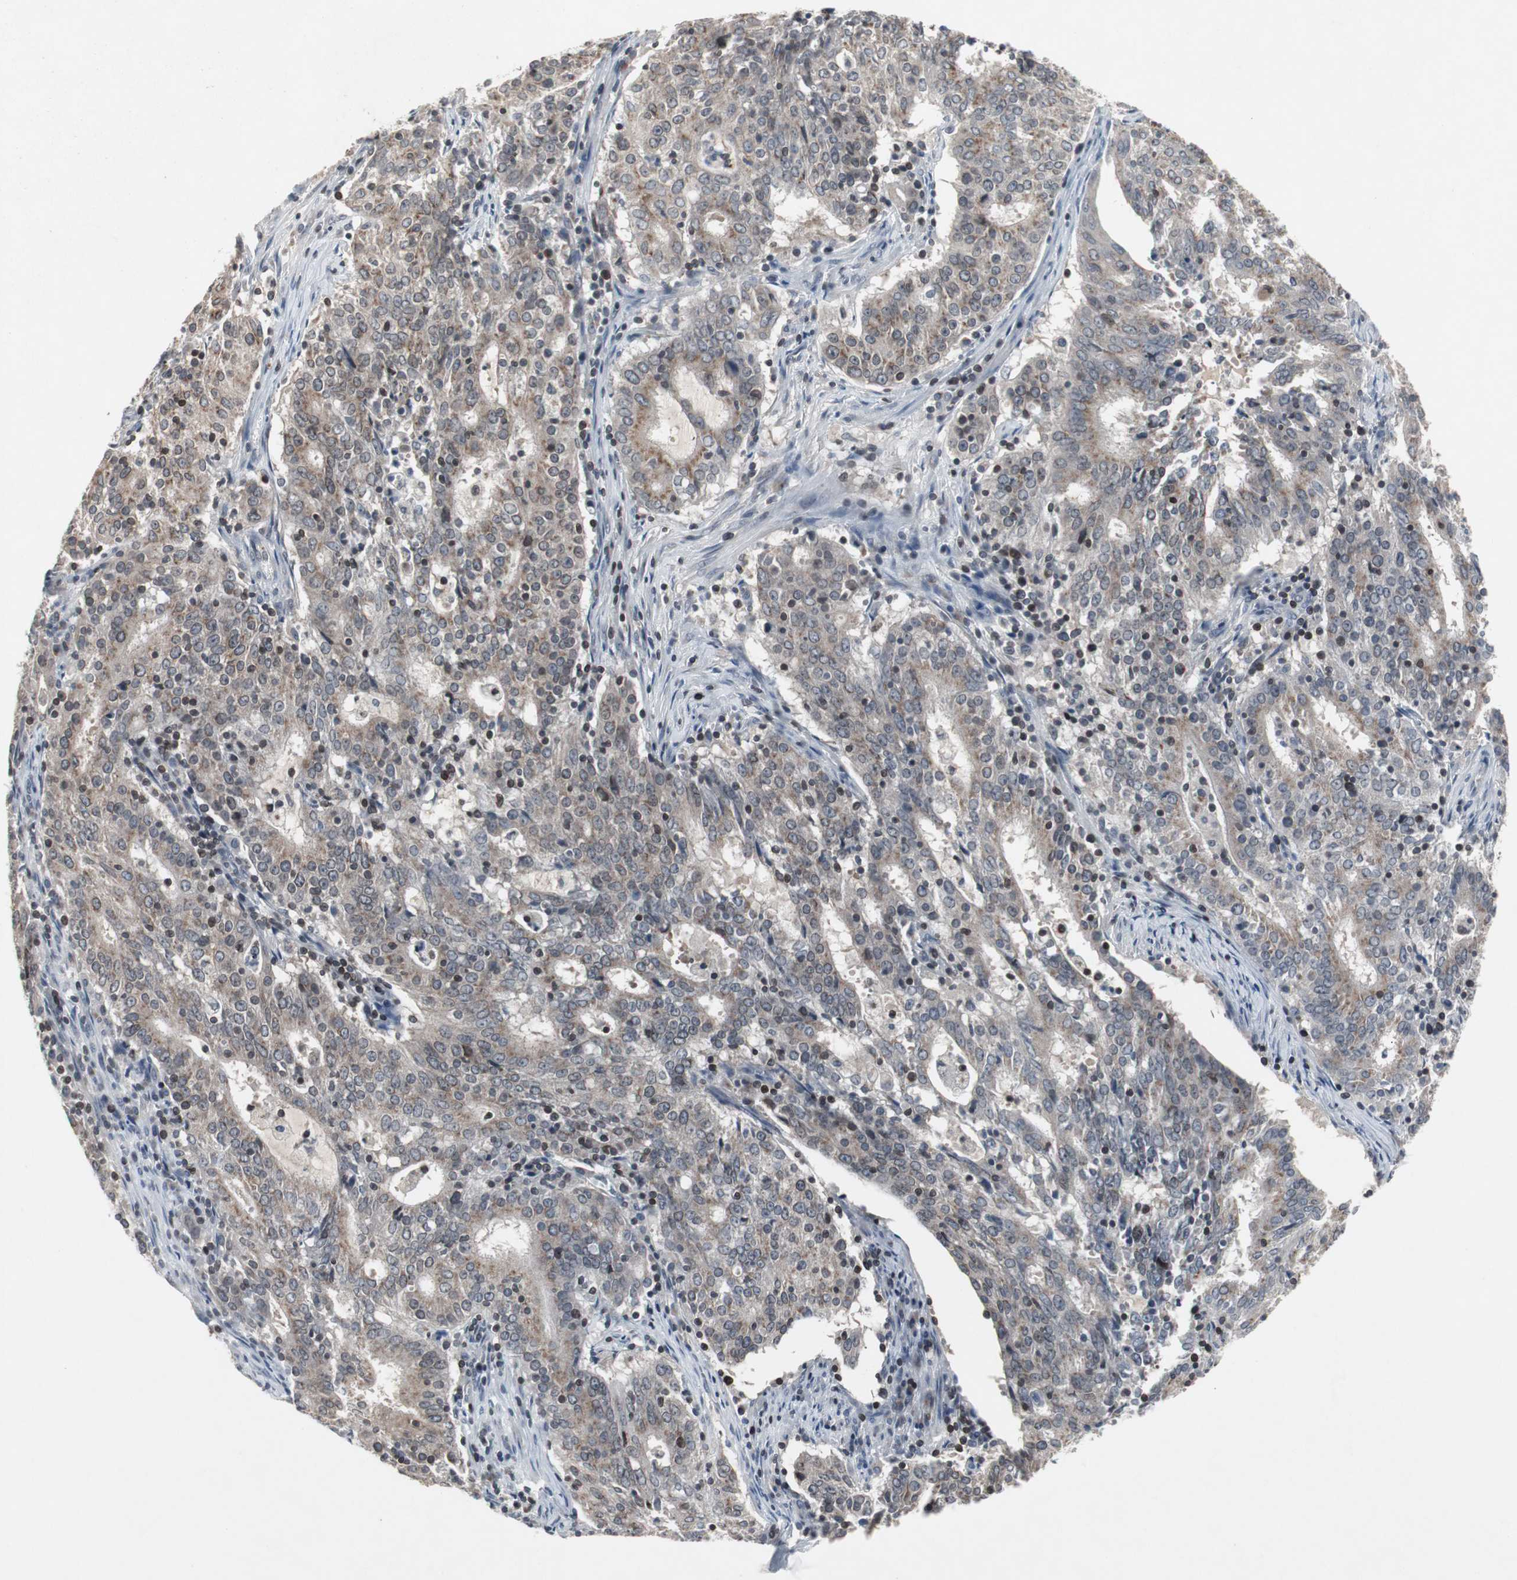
{"staining": {"intensity": "weak", "quantity": "25%-75%", "location": "cytoplasmic/membranous,nuclear"}, "tissue": "cervical cancer", "cell_type": "Tumor cells", "image_type": "cancer", "snomed": [{"axis": "morphology", "description": "Adenocarcinoma, NOS"}, {"axis": "topography", "description": "Cervix"}], "caption": "A brown stain labels weak cytoplasmic/membranous and nuclear expression of a protein in human cervical cancer tumor cells. (IHC, brightfield microscopy, high magnification).", "gene": "ZNF396", "patient": {"sex": "female", "age": 44}}